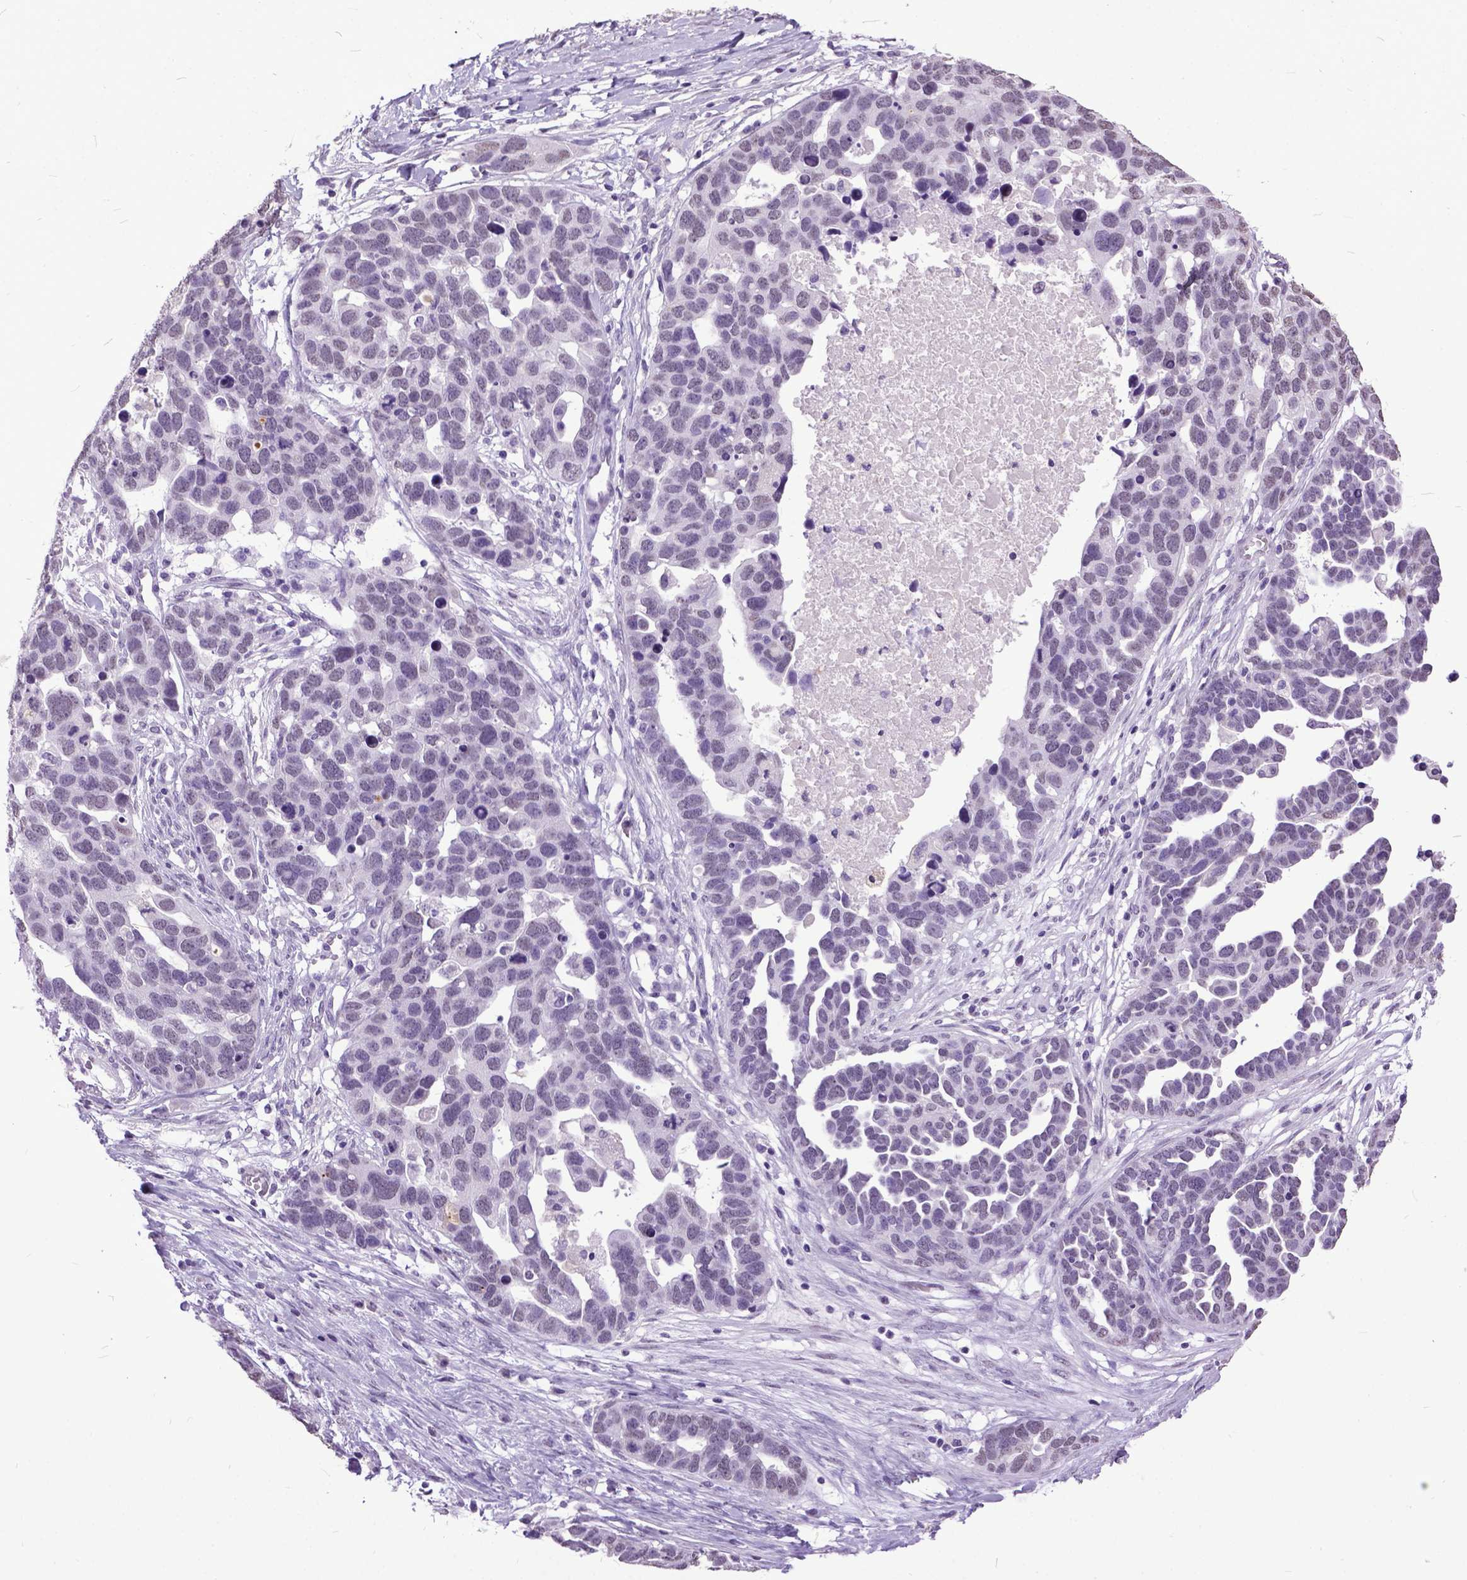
{"staining": {"intensity": "negative", "quantity": "none", "location": "none"}, "tissue": "ovarian cancer", "cell_type": "Tumor cells", "image_type": "cancer", "snomed": [{"axis": "morphology", "description": "Cystadenocarcinoma, serous, NOS"}, {"axis": "topography", "description": "Ovary"}], "caption": "A high-resolution micrograph shows immunohistochemistry staining of ovarian serous cystadenocarcinoma, which shows no significant staining in tumor cells. (DAB IHC visualized using brightfield microscopy, high magnification).", "gene": "MARCHF10", "patient": {"sex": "female", "age": 54}}